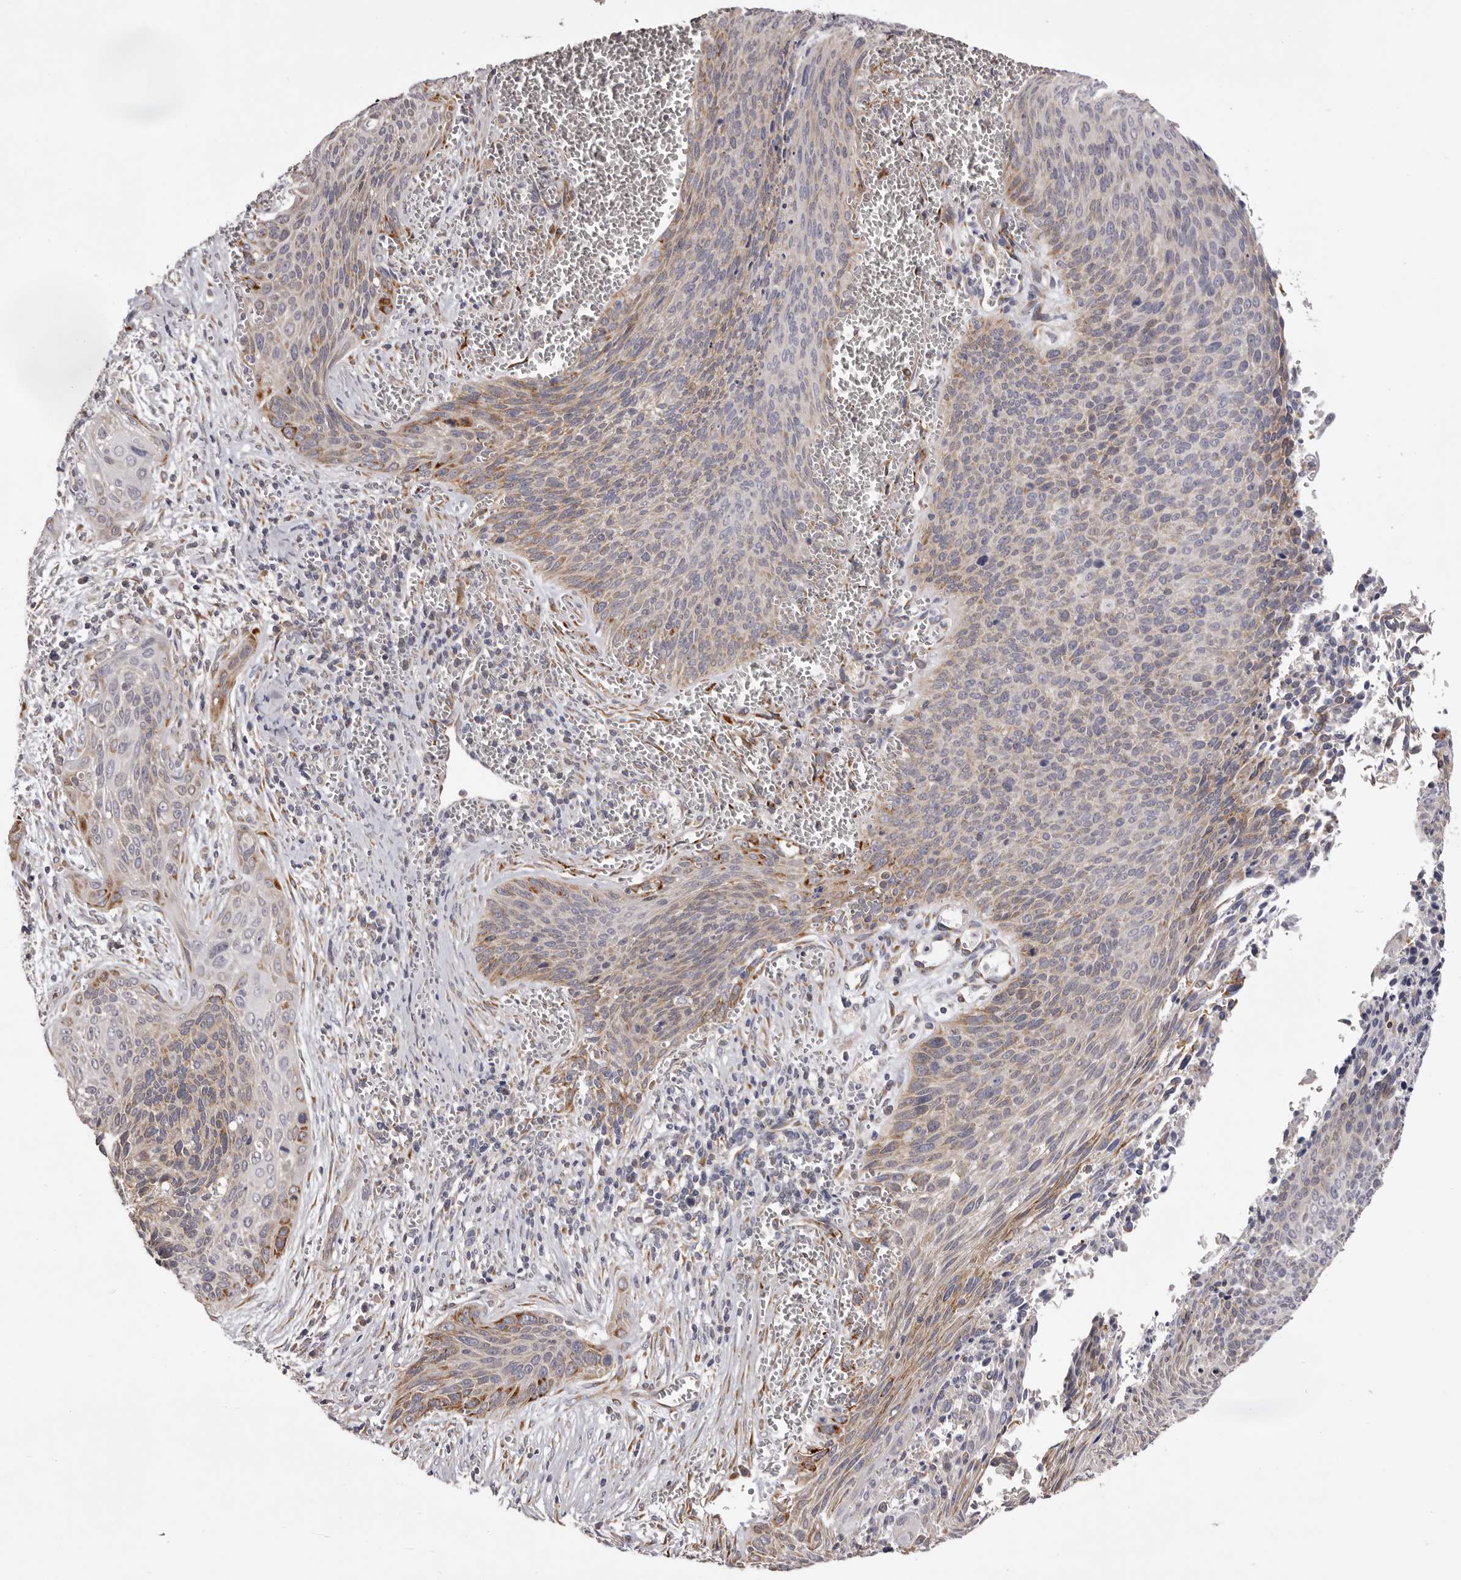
{"staining": {"intensity": "moderate", "quantity": "<25%", "location": "cytoplasmic/membranous"}, "tissue": "cervical cancer", "cell_type": "Tumor cells", "image_type": "cancer", "snomed": [{"axis": "morphology", "description": "Squamous cell carcinoma, NOS"}, {"axis": "topography", "description": "Cervix"}], "caption": "Immunohistochemistry micrograph of neoplastic tissue: squamous cell carcinoma (cervical) stained using immunohistochemistry reveals low levels of moderate protein expression localized specifically in the cytoplasmic/membranous of tumor cells, appearing as a cytoplasmic/membranous brown color.", "gene": "PIGX", "patient": {"sex": "female", "age": 55}}